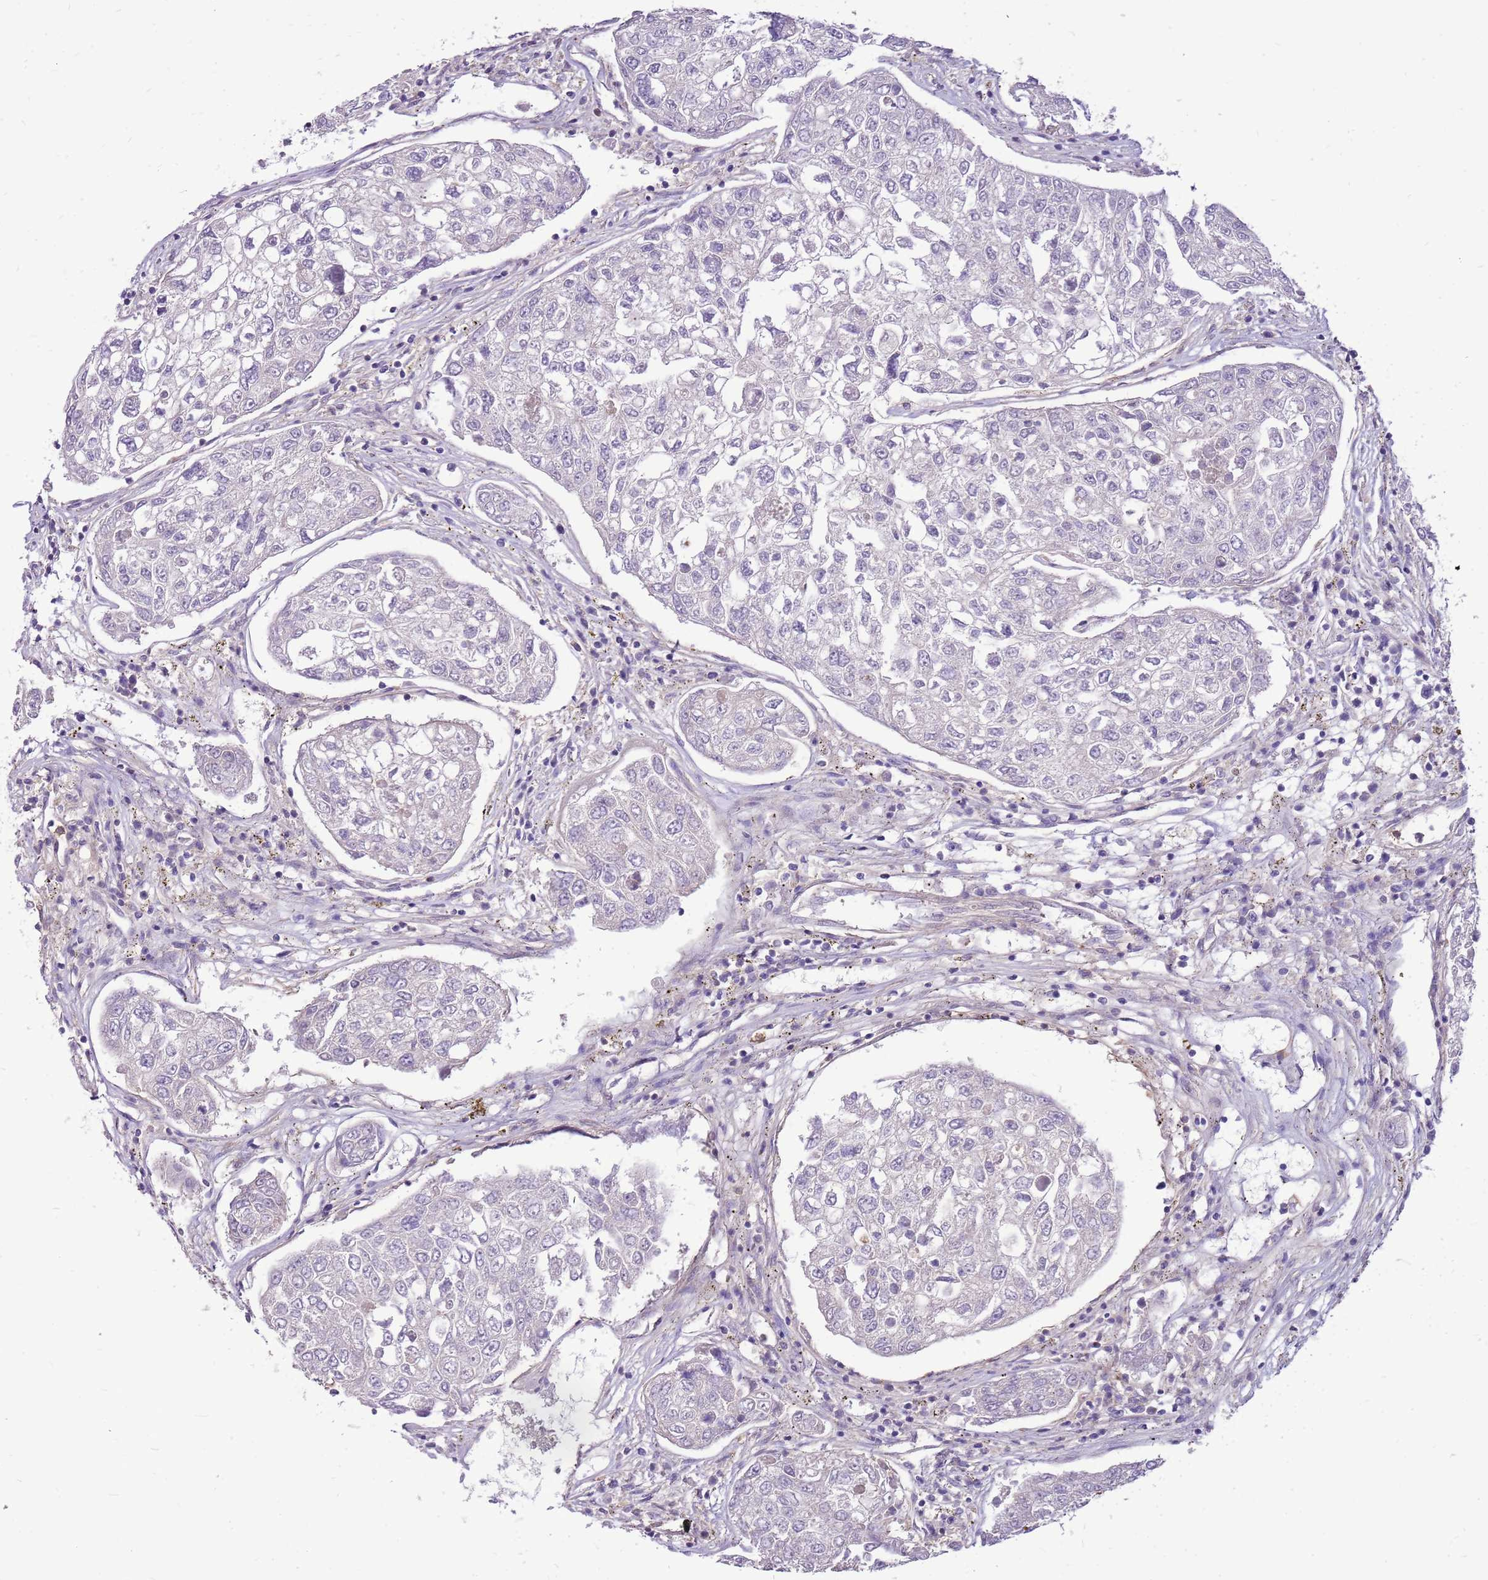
{"staining": {"intensity": "negative", "quantity": "none", "location": "none"}, "tissue": "urothelial cancer", "cell_type": "Tumor cells", "image_type": "cancer", "snomed": [{"axis": "morphology", "description": "Urothelial carcinoma, High grade"}, {"axis": "topography", "description": "Lymph node"}, {"axis": "topography", "description": "Urinary bladder"}], "caption": "Tumor cells show no significant positivity in urothelial carcinoma (high-grade). (DAB immunohistochemistry visualized using brightfield microscopy, high magnification).", "gene": "NTN4", "patient": {"sex": "male", "age": 51}}